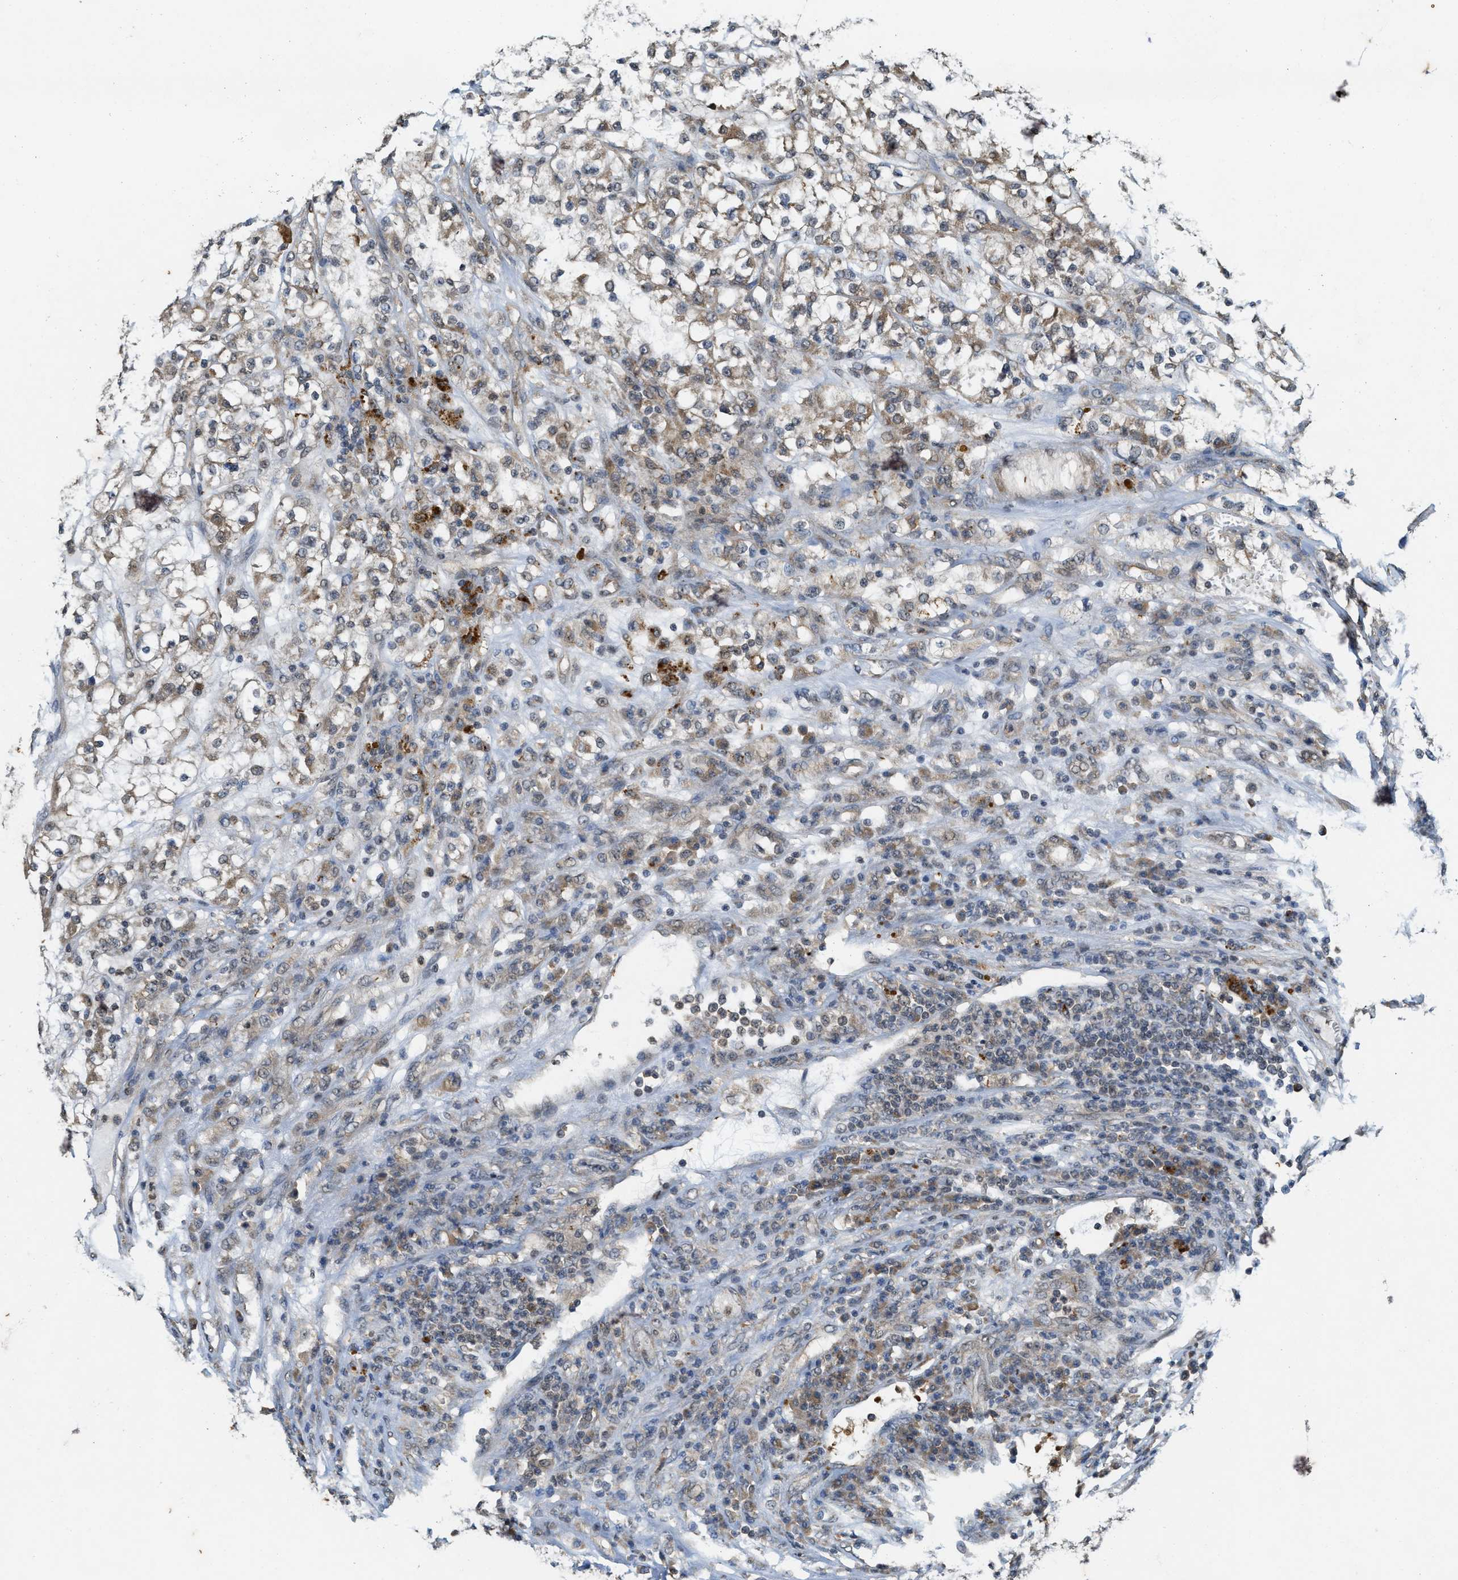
{"staining": {"intensity": "weak", "quantity": ">75%", "location": "cytoplasmic/membranous"}, "tissue": "renal cancer", "cell_type": "Tumor cells", "image_type": "cancer", "snomed": [{"axis": "morphology", "description": "Adenocarcinoma, NOS"}, {"axis": "topography", "description": "Kidney"}], "caption": "This image reveals immunohistochemistry (IHC) staining of human renal cancer, with low weak cytoplasmic/membranous expression in about >75% of tumor cells.", "gene": "KIF21A", "patient": {"sex": "female", "age": 52}}